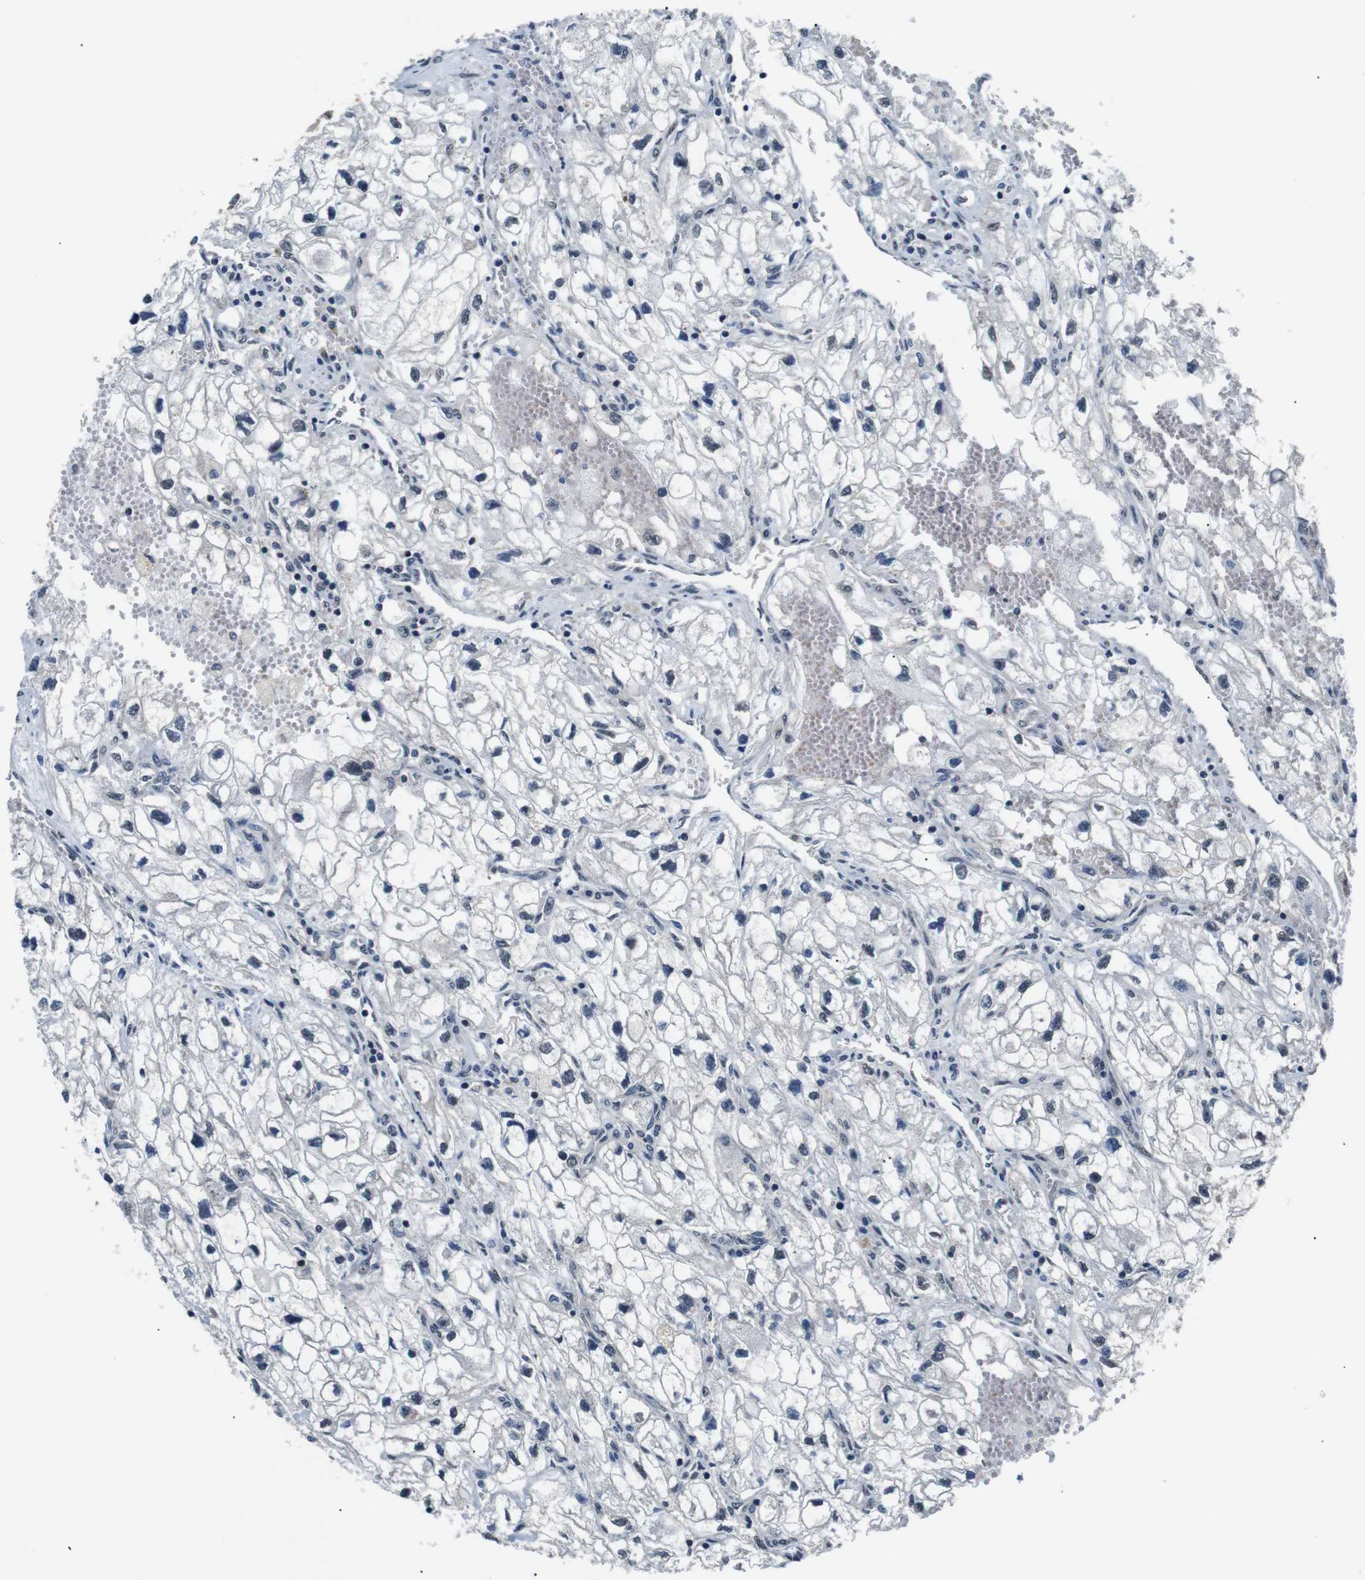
{"staining": {"intensity": "negative", "quantity": "none", "location": "none"}, "tissue": "renal cancer", "cell_type": "Tumor cells", "image_type": "cancer", "snomed": [{"axis": "morphology", "description": "Adenocarcinoma, NOS"}, {"axis": "topography", "description": "Kidney"}], "caption": "Immunohistochemical staining of renal cancer reveals no significant expression in tumor cells.", "gene": "SKP1", "patient": {"sex": "female", "age": 70}}